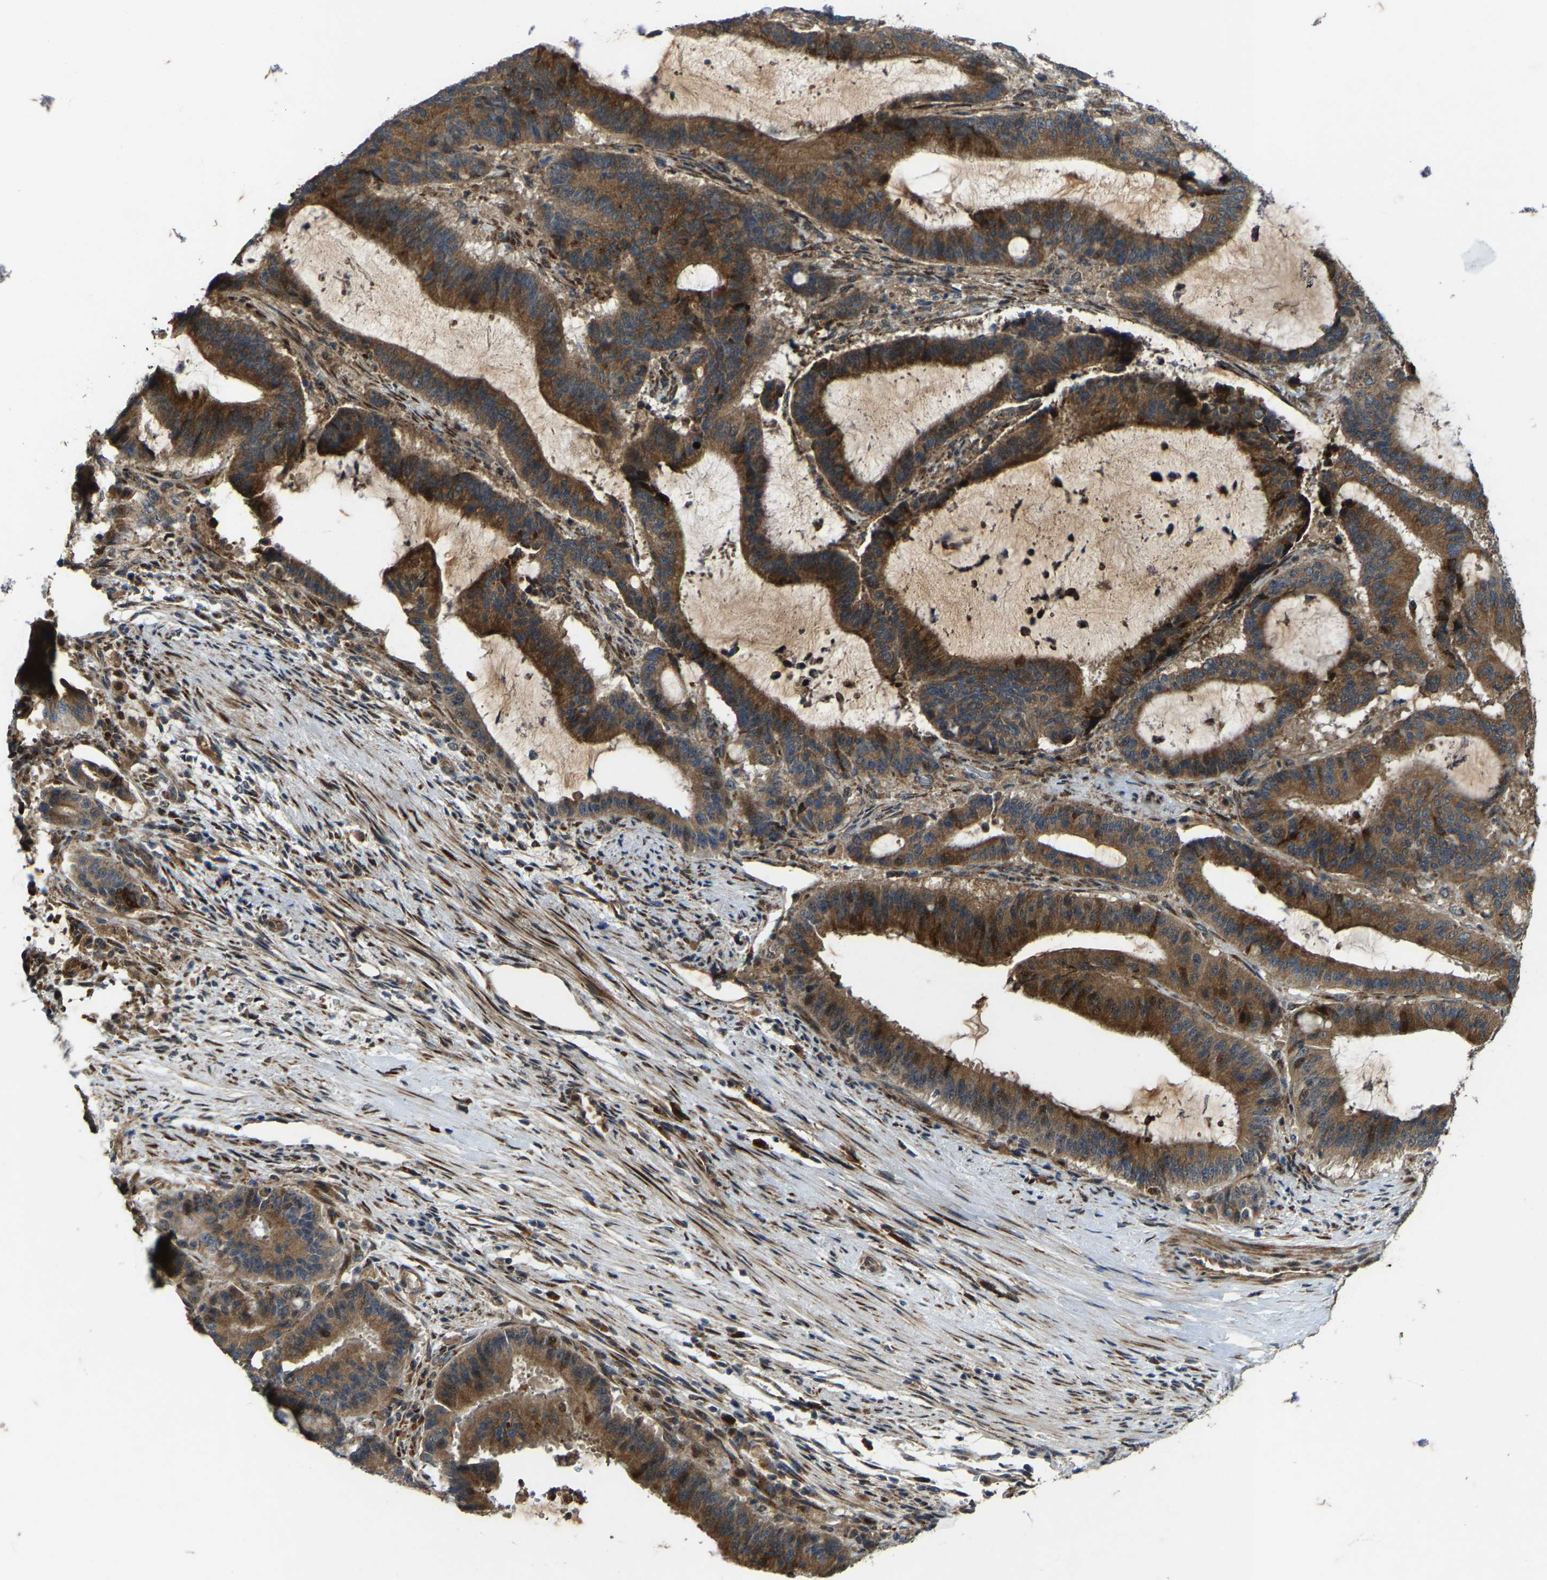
{"staining": {"intensity": "strong", "quantity": ">75%", "location": "cytoplasmic/membranous"}, "tissue": "liver cancer", "cell_type": "Tumor cells", "image_type": "cancer", "snomed": [{"axis": "morphology", "description": "Normal tissue, NOS"}, {"axis": "morphology", "description": "Cholangiocarcinoma"}, {"axis": "topography", "description": "Liver"}, {"axis": "topography", "description": "Peripheral nerve tissue"}], "caption": "The immunohistochemical stain shows strong cytoplasmic/membranous expression in tumor cells of liver cancer (cholangiocarcinoma) tissue. (DAB = brown stain, brightfield microscopy at high magnification).", "gene": "LRRC72", "patient": {"sex": "female", "age": 73}}